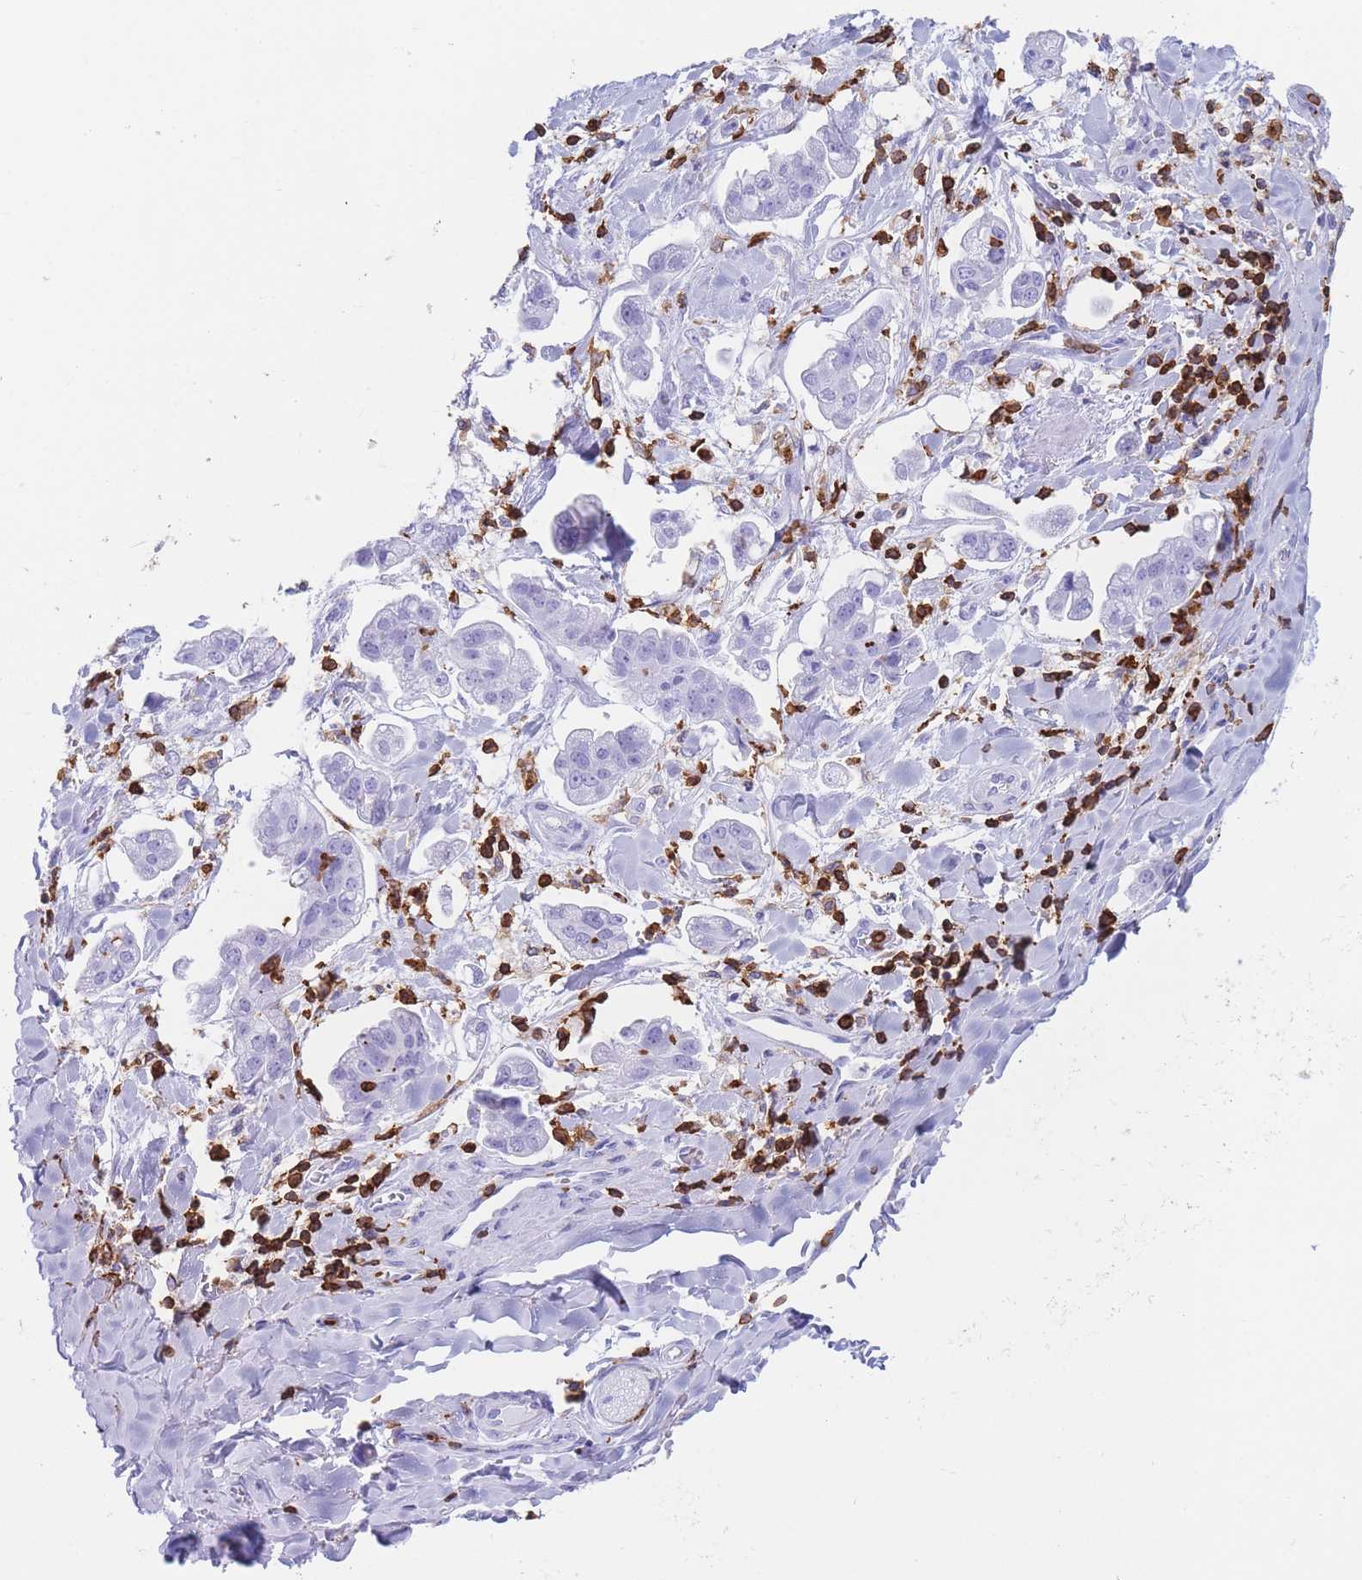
{"staining": {"intensity": "negative", "quantity": "none", "location": "none"}, "tissue": "stomach cancer", "cell_type": "Tumor cells", "image_type": "cancer", "snomed": [{"axis": "morphology", "description": "Adenocarcinoma, NOS"}, {"axis": "topography", "description": "Stomach"}], "caption": "Tumor cells show no significant protein positivity in adenocarcinoma (stomach). The staining was performed using DAB (3,3'-diaminobenzidine) to visualize the protein expression in brown, while the nuclei were stained in blue with hematoxylin (Magnification: 20x).", "gene": "CORO1A", "patient": {"sex": "male", "age": 62}}